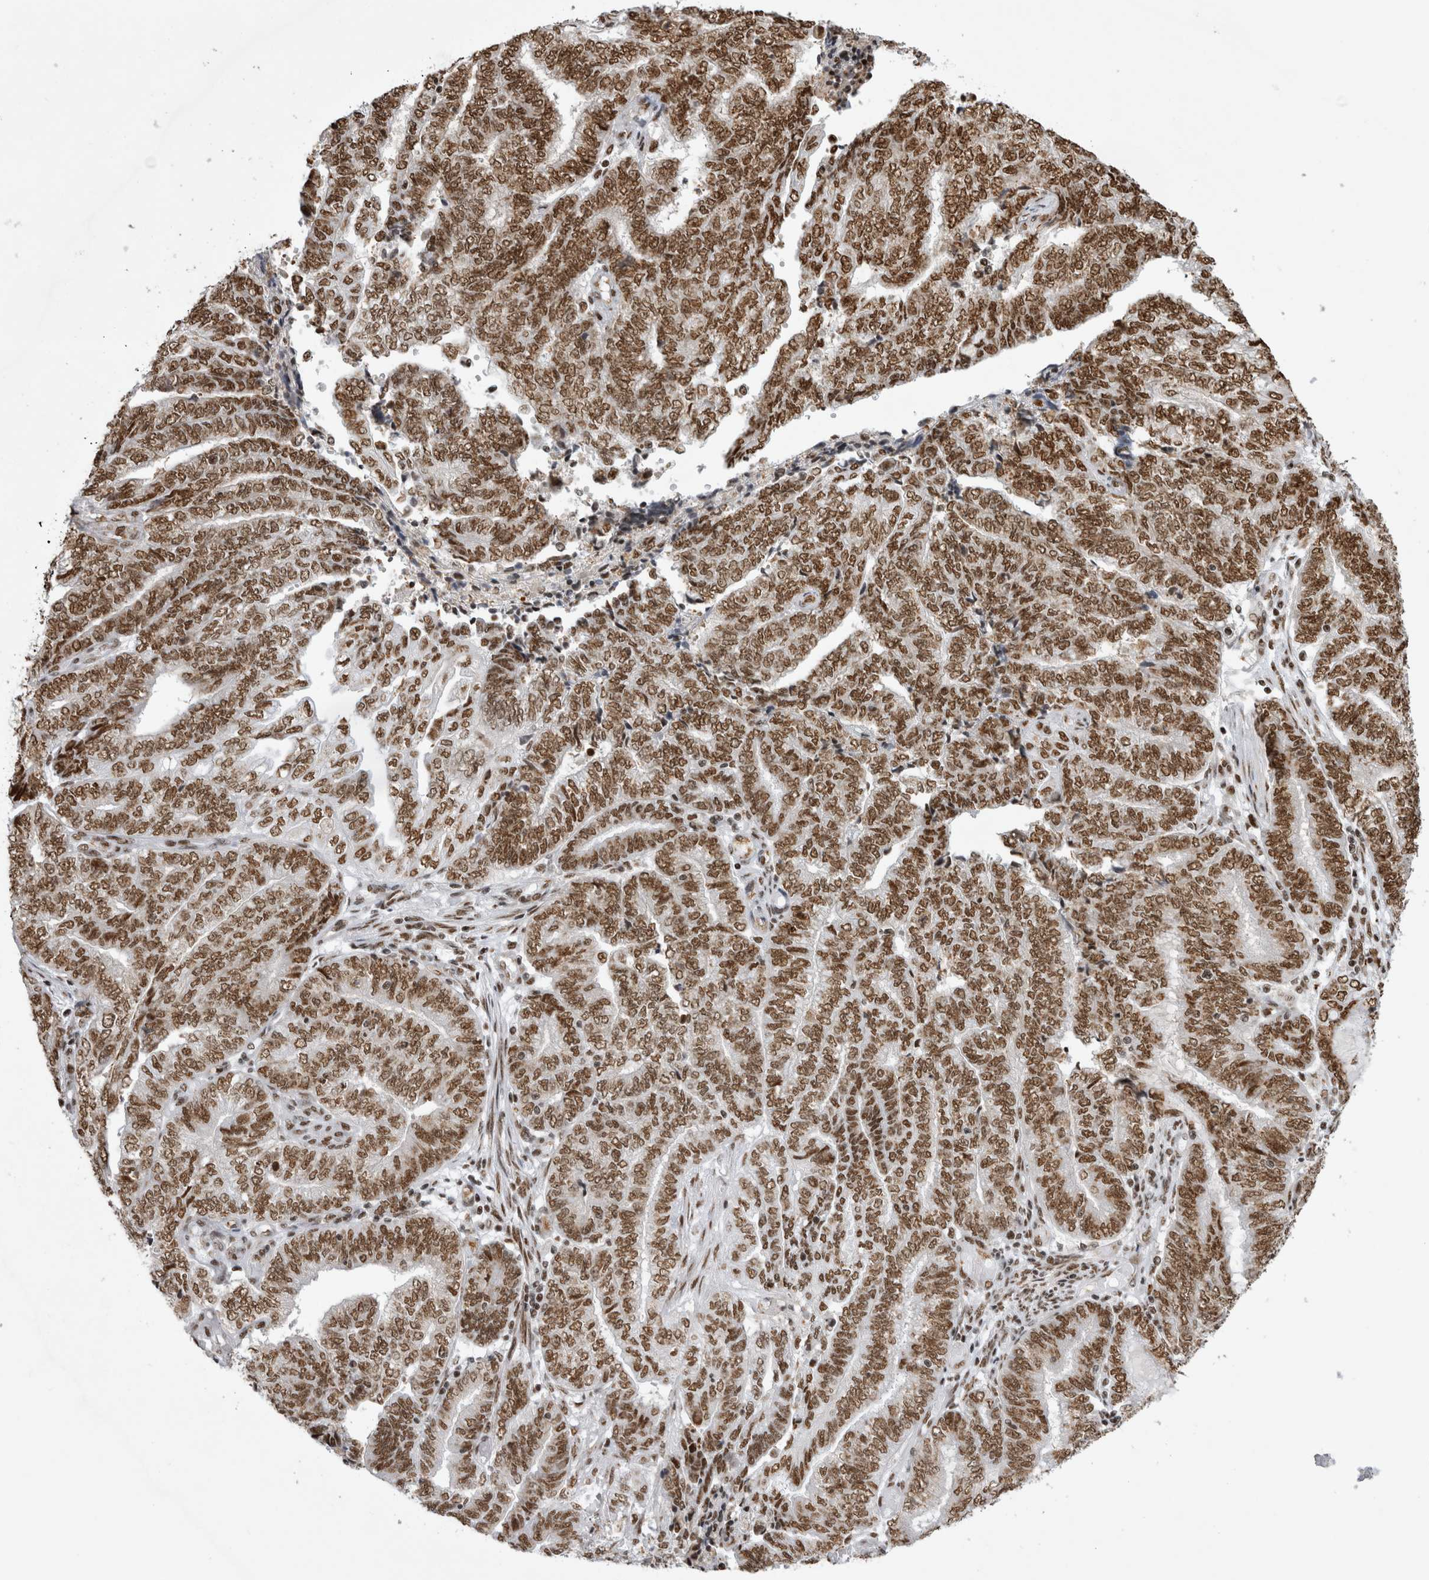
{"staining": {"intensity": "moderate", "quantity": ">75%", "location": "nuclear"}, "tissue": "endometrial cancer", "cell_type": "Tumor cells", "image_type": "cancer", "snomed": [{"axis": "morphology", "description": "Adenocarcinoma, NOS"}, {"axis": "topography", "description": "Uterus"}, {"axis": "topography", "description": "Endometrium"}], "caption": "Moderate nuclear protein staining is seen in approximately >75% of tumor cells in endometrial adenocarcinoma.", "gene": "EYA2", "patient": {"sex": "female", "age": 70}}